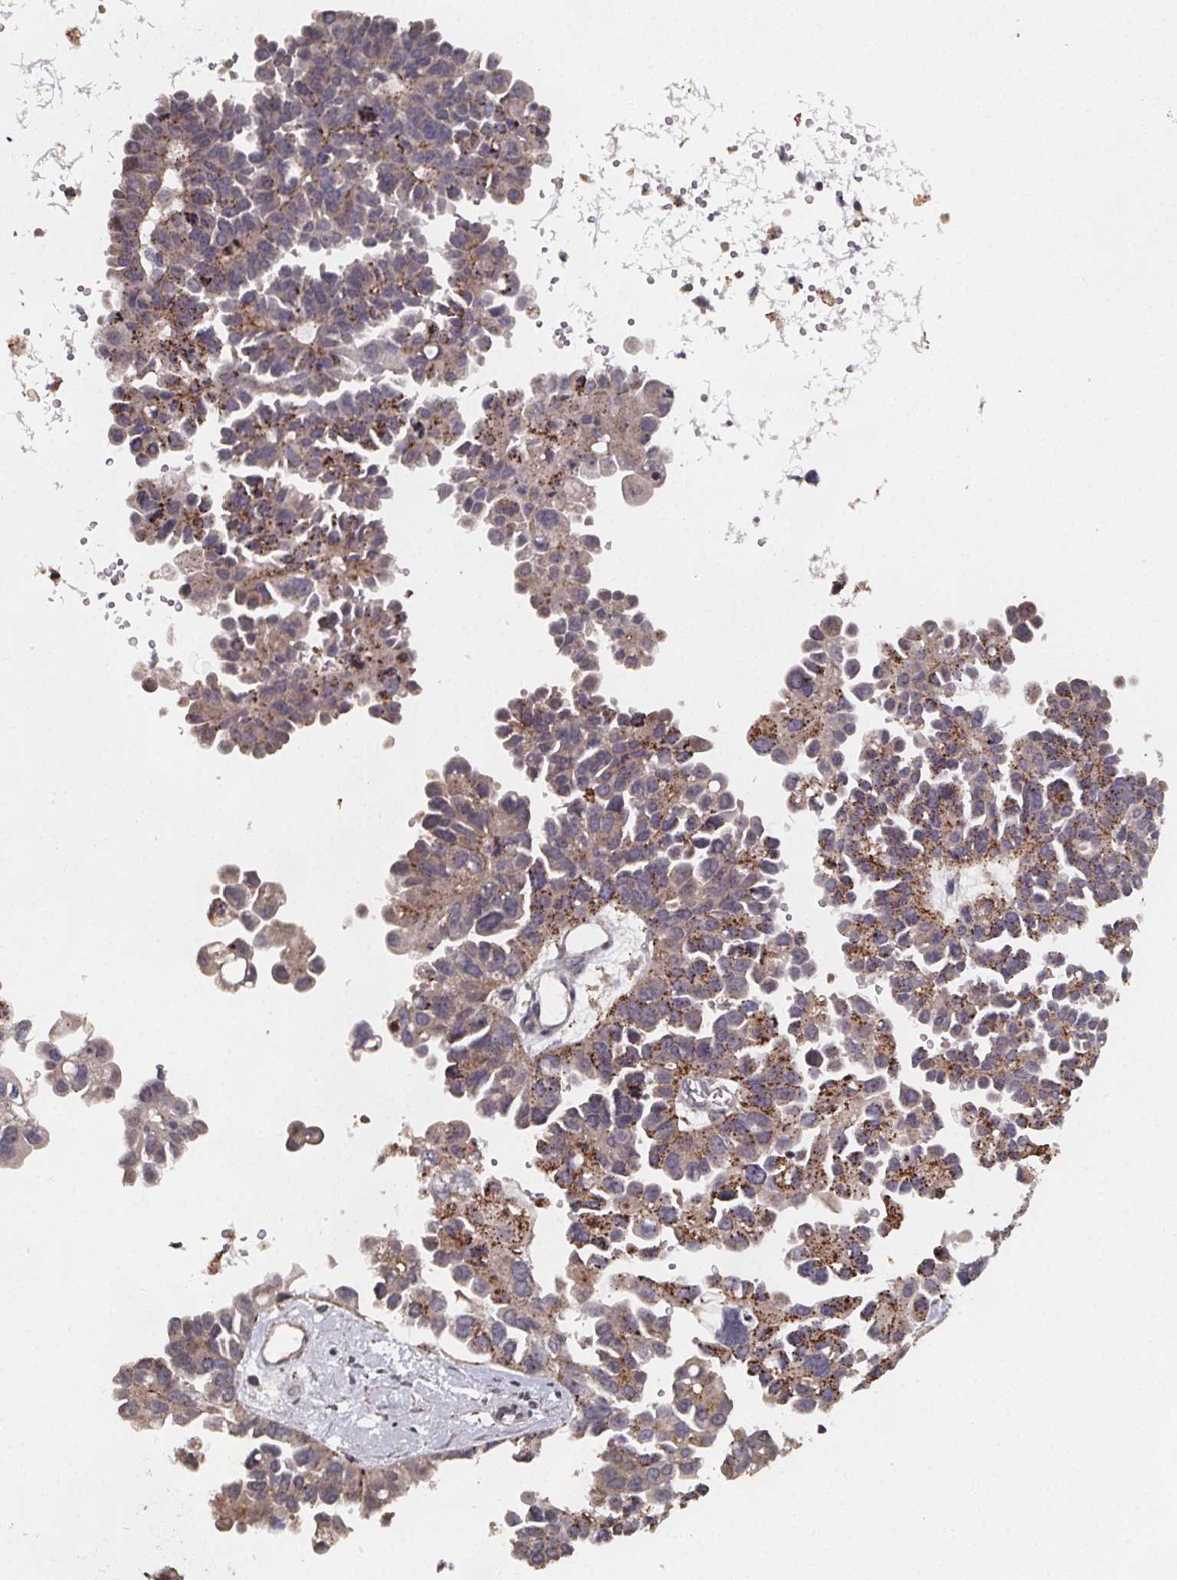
{"staining": {"intensity": "moderate", "quantity": "25%-75%", "location": "cytoplasmic/membranous"}, "tissue": "ovarian cancer", "cell_type": "Tumor cells", "image_type": "cancer", "snomed": [{"axis": "morphology", "description": "Cystadenocarcinoma, serous, NOS"}, {"axis": "topography", "description": "Ovary"}], "caption": "Approximately 25%-75% of tumor cells in human ovarian cancer (serous cystadenocarcinoma) display moderate cytoplasmic/membranous protein staining as visualized by brown immunohistochemical staining.", "gene": "ZNF879", "patient": {"sex": "female", "age": 53}}